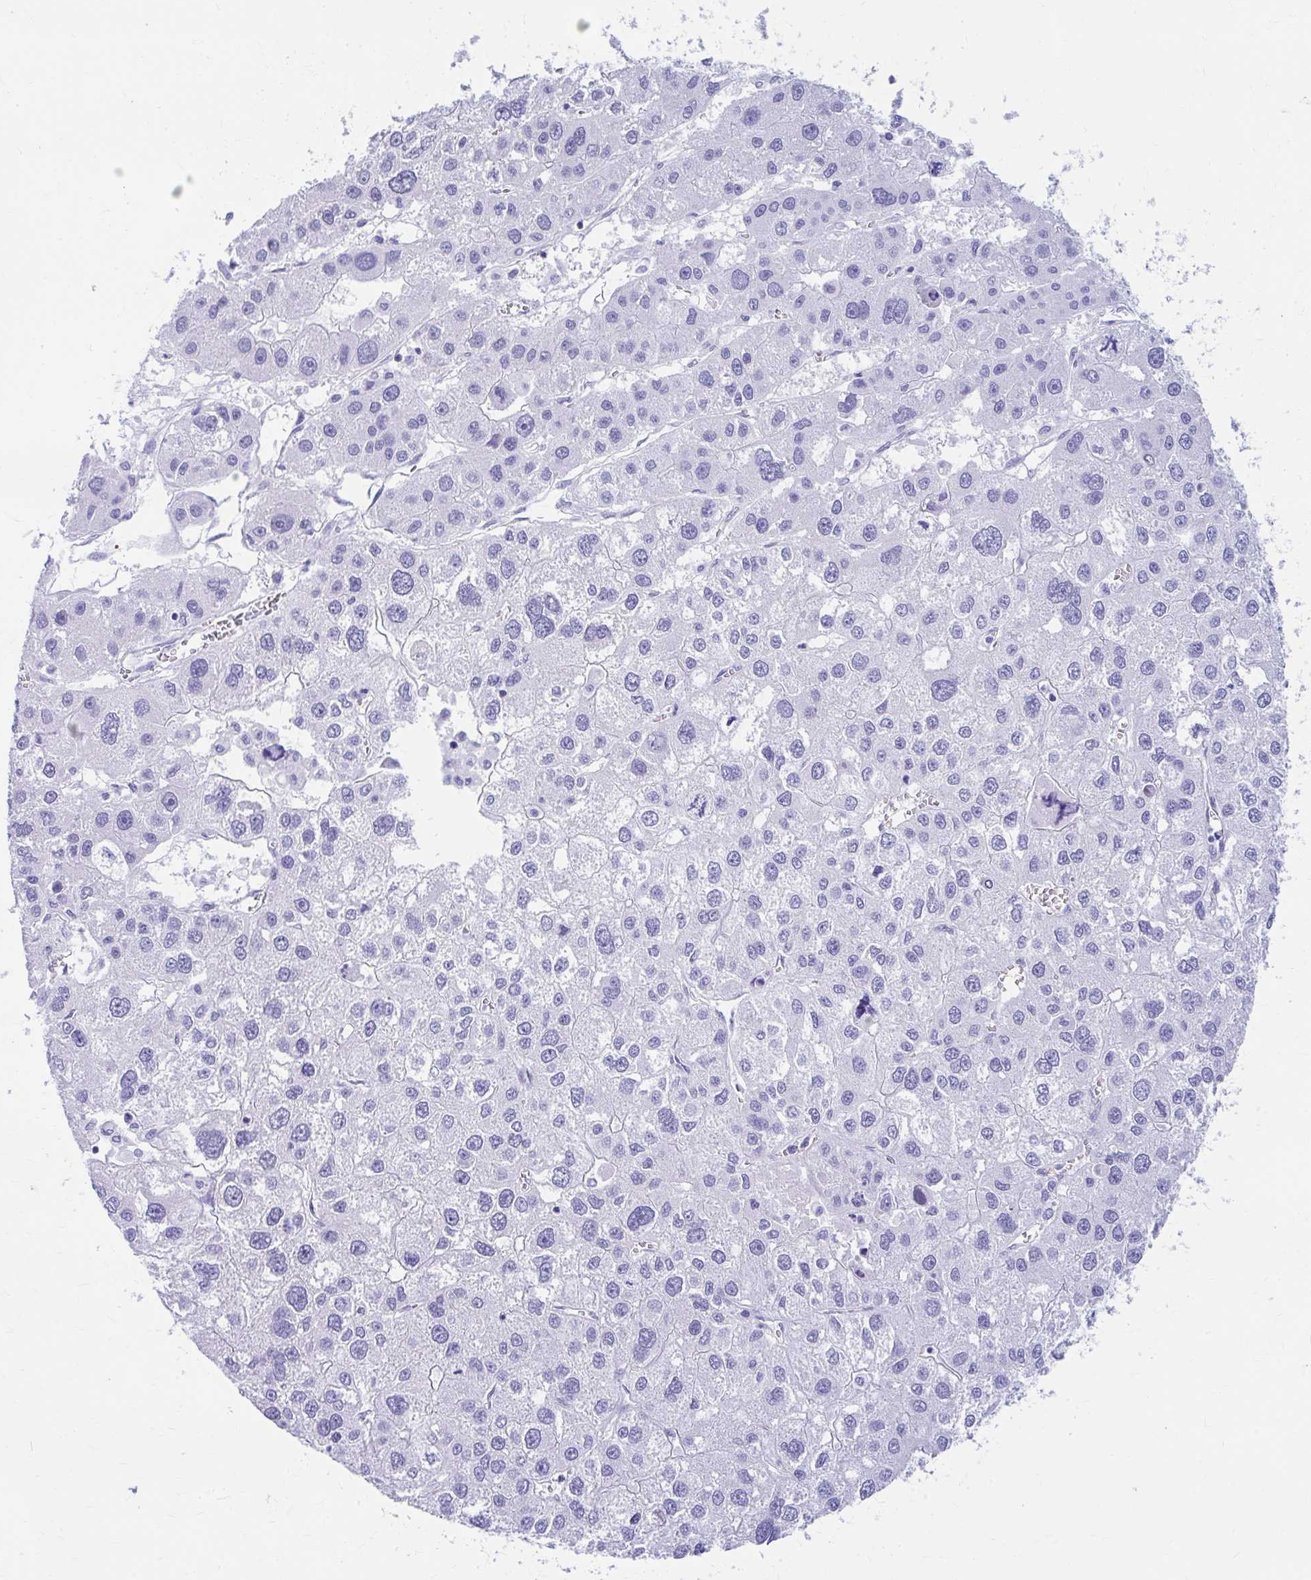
{"staining": {"intensity": "negative", "quantity": "none", "location": "none"}, "tissue": "liver cancer", "cell_type": "Tumor cells", "image_type": "cancer", "snomed": [{"axis": "morphology", "description": "Carcinoma, Hepatocellular, NOS"}, {"axis": "topography", "description": "Liver"}], "caption": "A micrograph of liver hepatocellular carcinoma stained for a protein exhibits no brown staining in tumor cells.", "gene": "NSG2", "patient": {"sex": "male", "age": 73}}